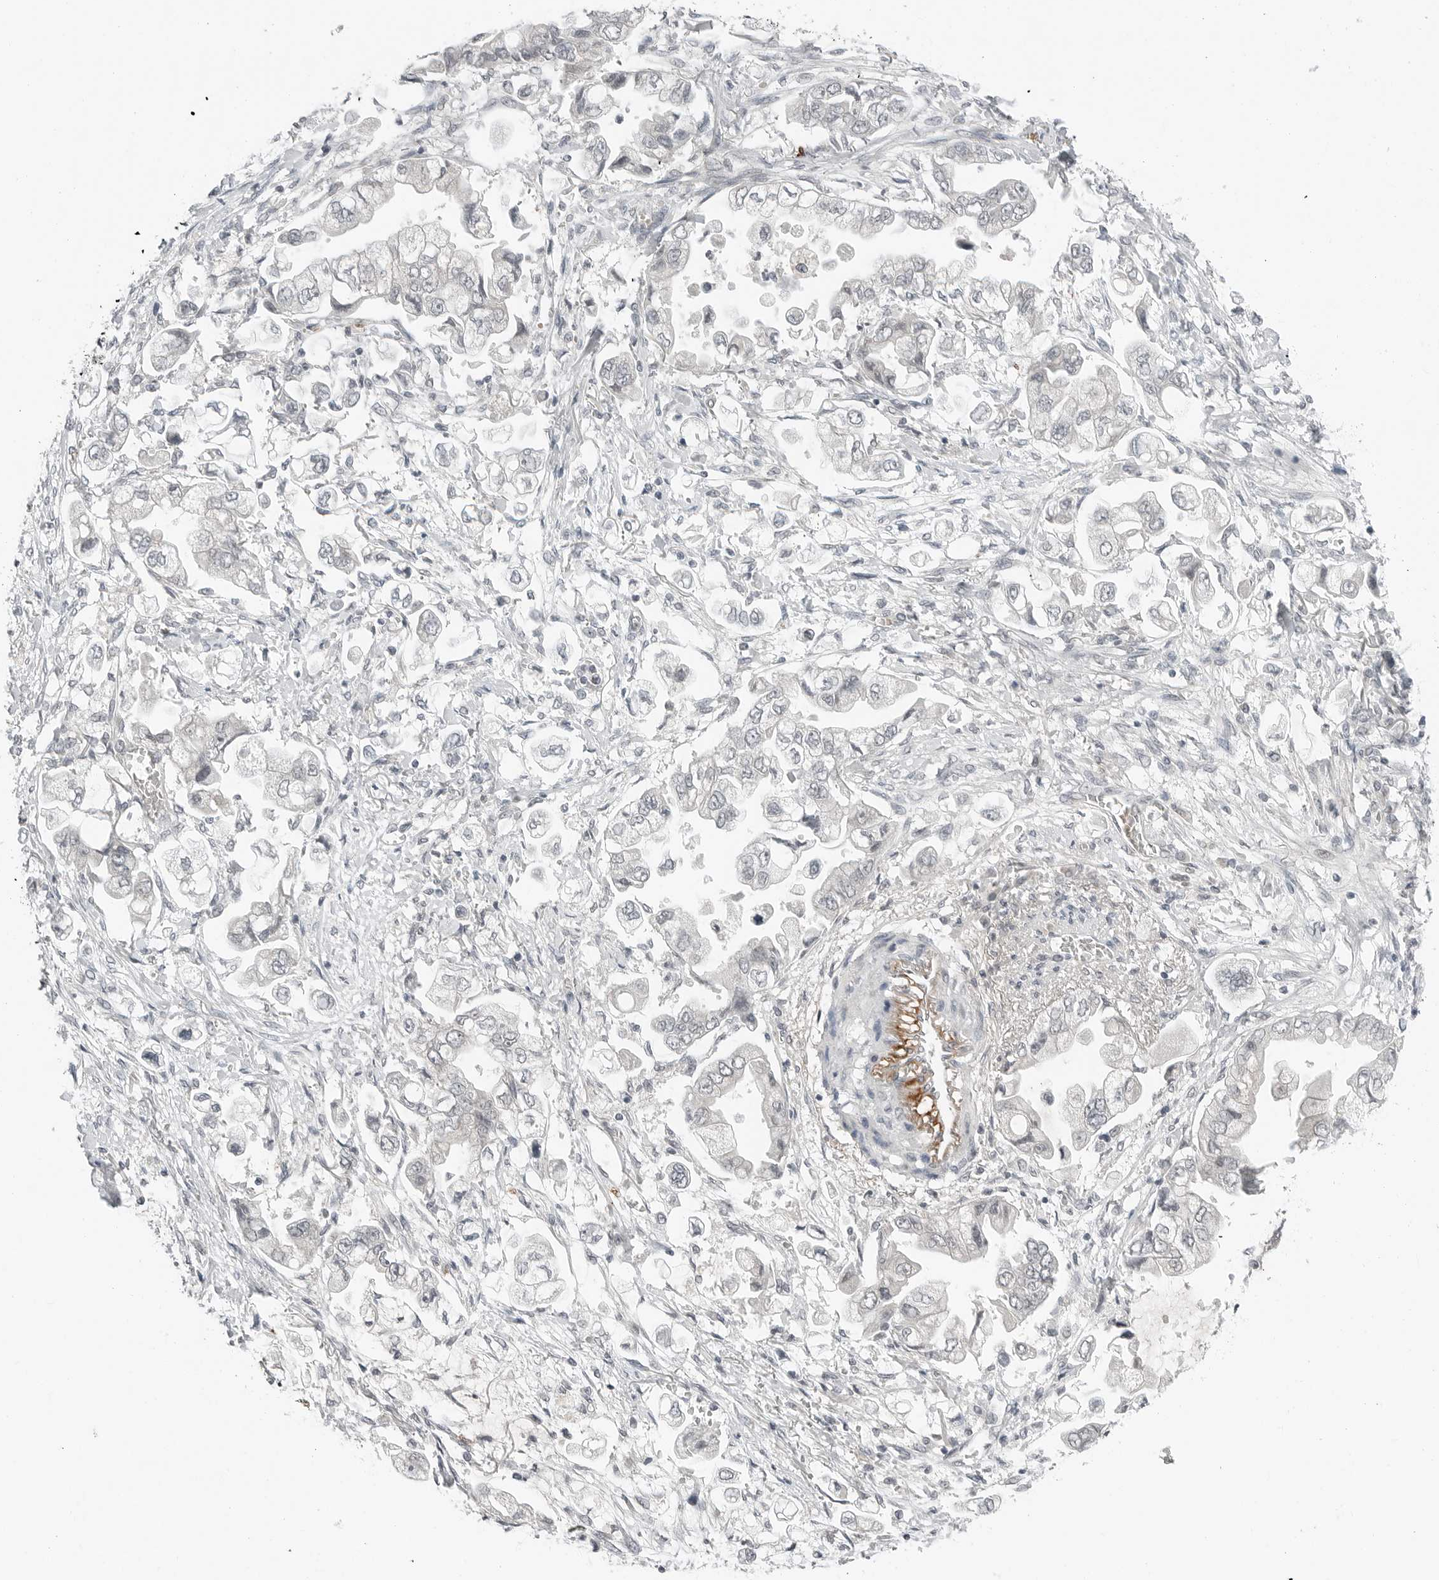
{"staining": {"intensity": "negative", "quantity": "none", "location": "none"}, "tissue": "stomach cancer", "cell_type": "Tumor cells", "image_type": "cancer", "snomed": [{"axis": "morphology", "description": "Adenocarcinoma, NOS"}, {"axis": "topography", "description": "Stomach"}], "caption": "High power microscopy photomicrograph of an IHC histopathology image of stomach cancer (adenocarcinoma), revealing no significant expression in tumor cells.", "gene": "FCRLB", "patient": {"sex": "male", "age": 62}}